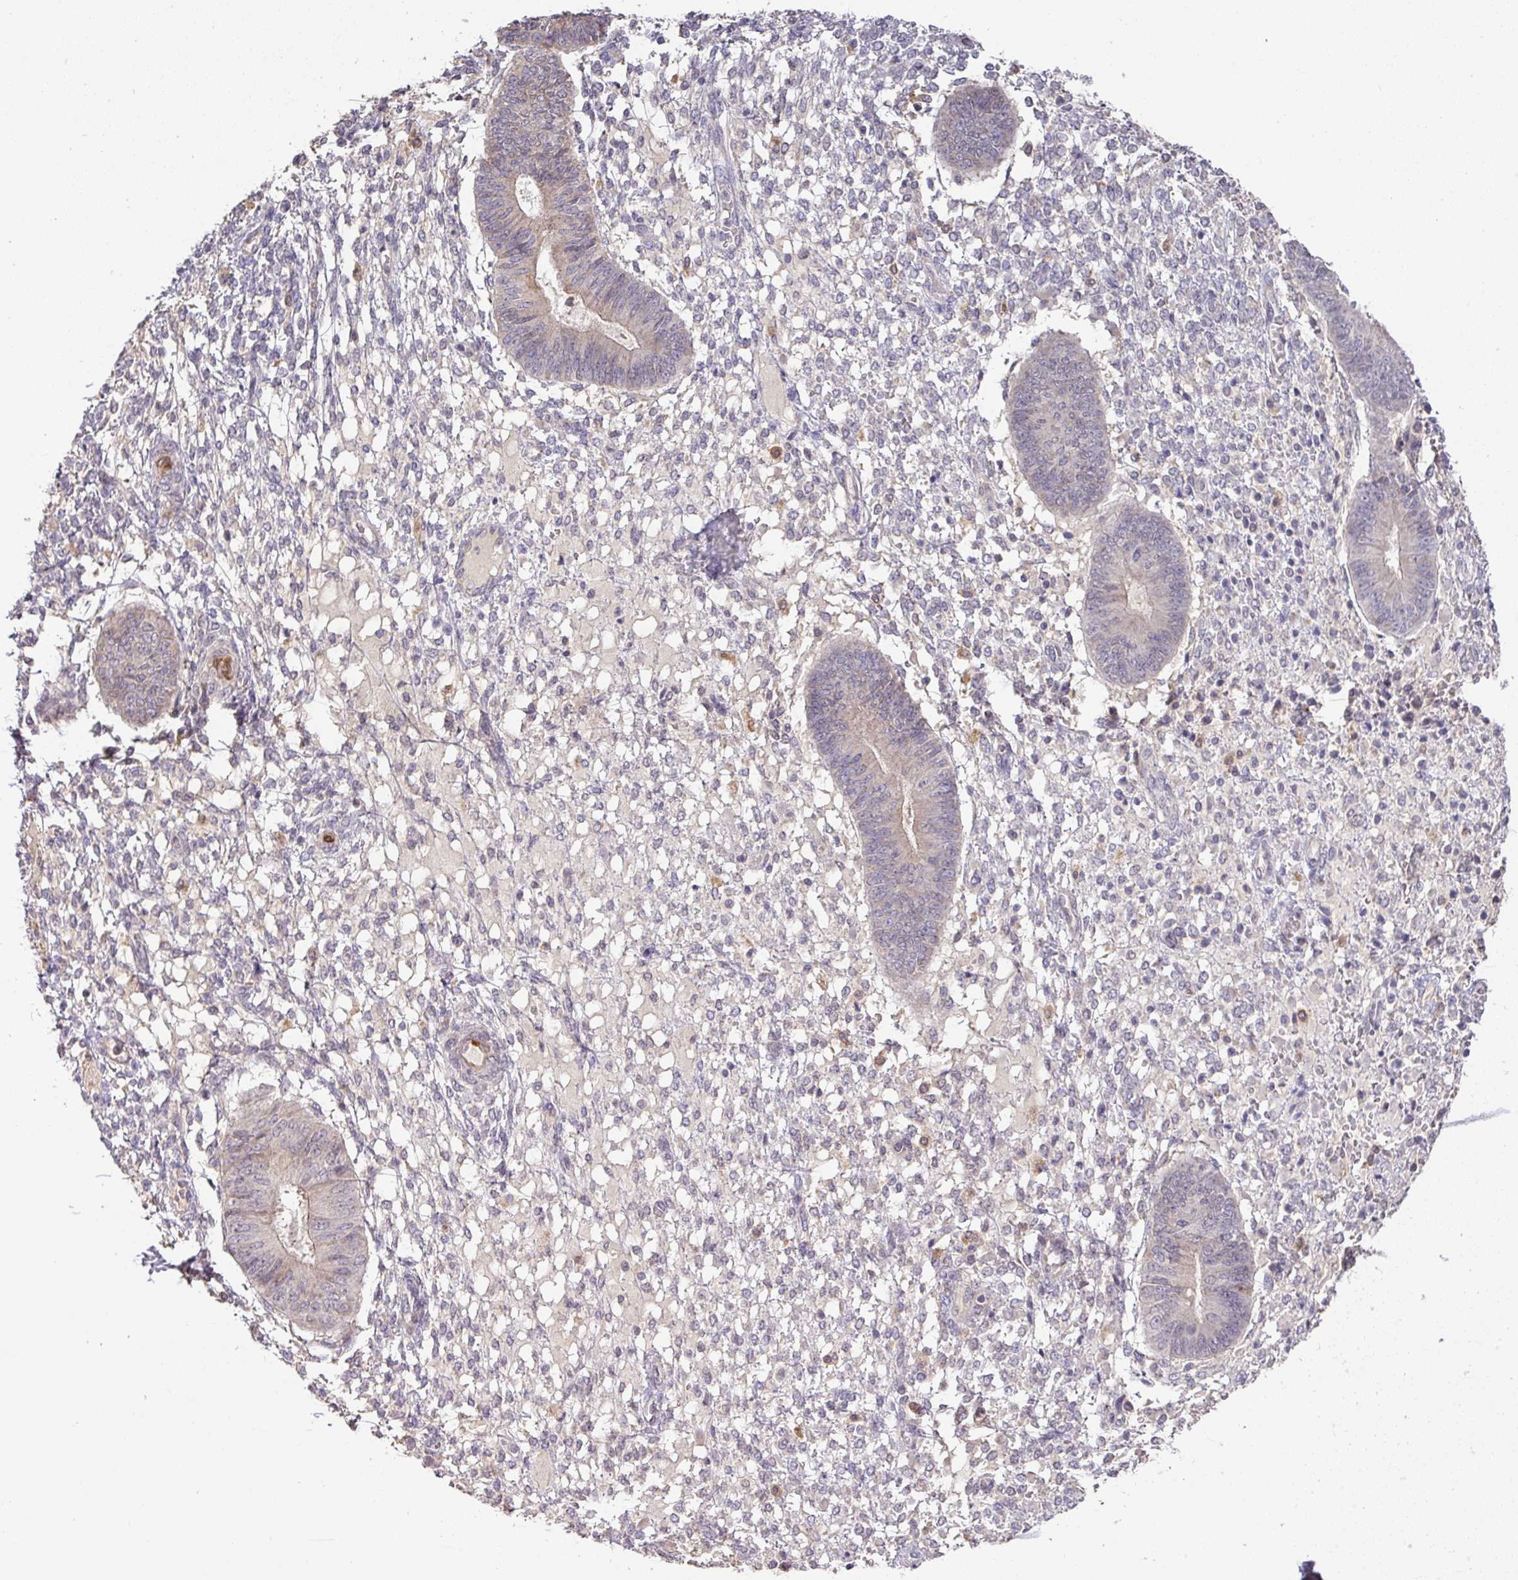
{"staining": {"intensity": "negative", "quantity": "none", "location": "none"}, "tissue": "endometrium", "cell_type": "Cells in endometrial stroma", "image_type": "normal", "snomed": [{"axis": "morphology", "description": "Normal tissue, NOS"}, {"axis": "topography", "description": "Endometrium"}], "caption": "High magnification brightfield microscopy of normal endometrium stained with DAB (3,3'-diaminobenzidine) (brown) and counterstained with hematoxylin (blue): cells in endometrial stroma show no significant expression.", "gene": "GCNT7", "patient": {"sex": "female", "age": 49}}